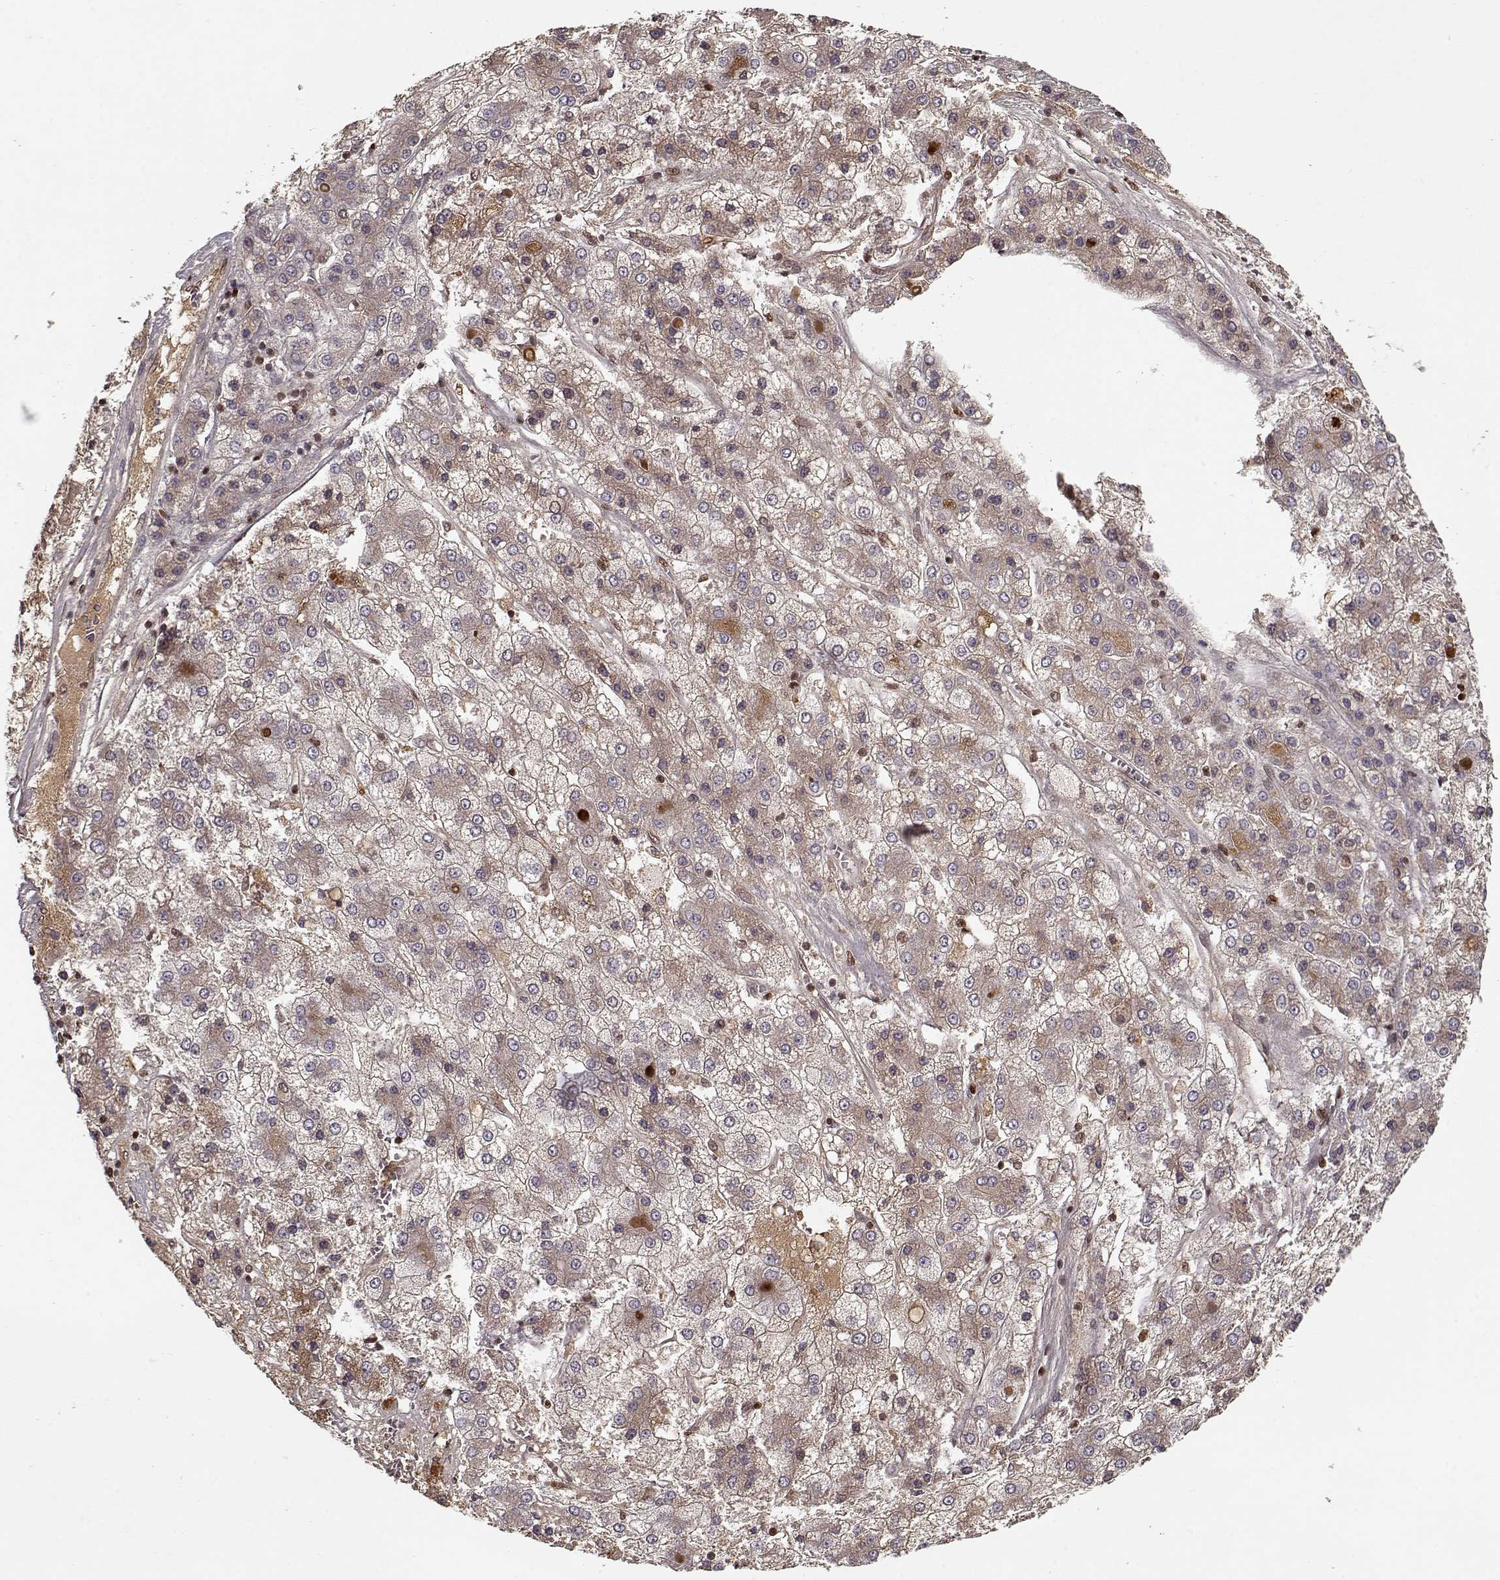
{"staining": {"intensity": "weak", "quantity": "25%-75%", "location": "cytoplasmic/membranous"}, "tissue": "liver cancer", "cell_type": "Tumor cells", "image_type": "cancer", "snomed": [{"axis": "morphology", "description": "Carcinoma, Hepatocellular, NOS"}, {"axis": "topography", "description": "Liver"}], "caption": "About 25%-75% of tumor cells in human liver cancer exhibit weak cytoplasmic/membranous protein staining as visualized by brown immunohistochemical staining.", "gene": "AFM", "patient": {"sex": "male", "age": 73}}